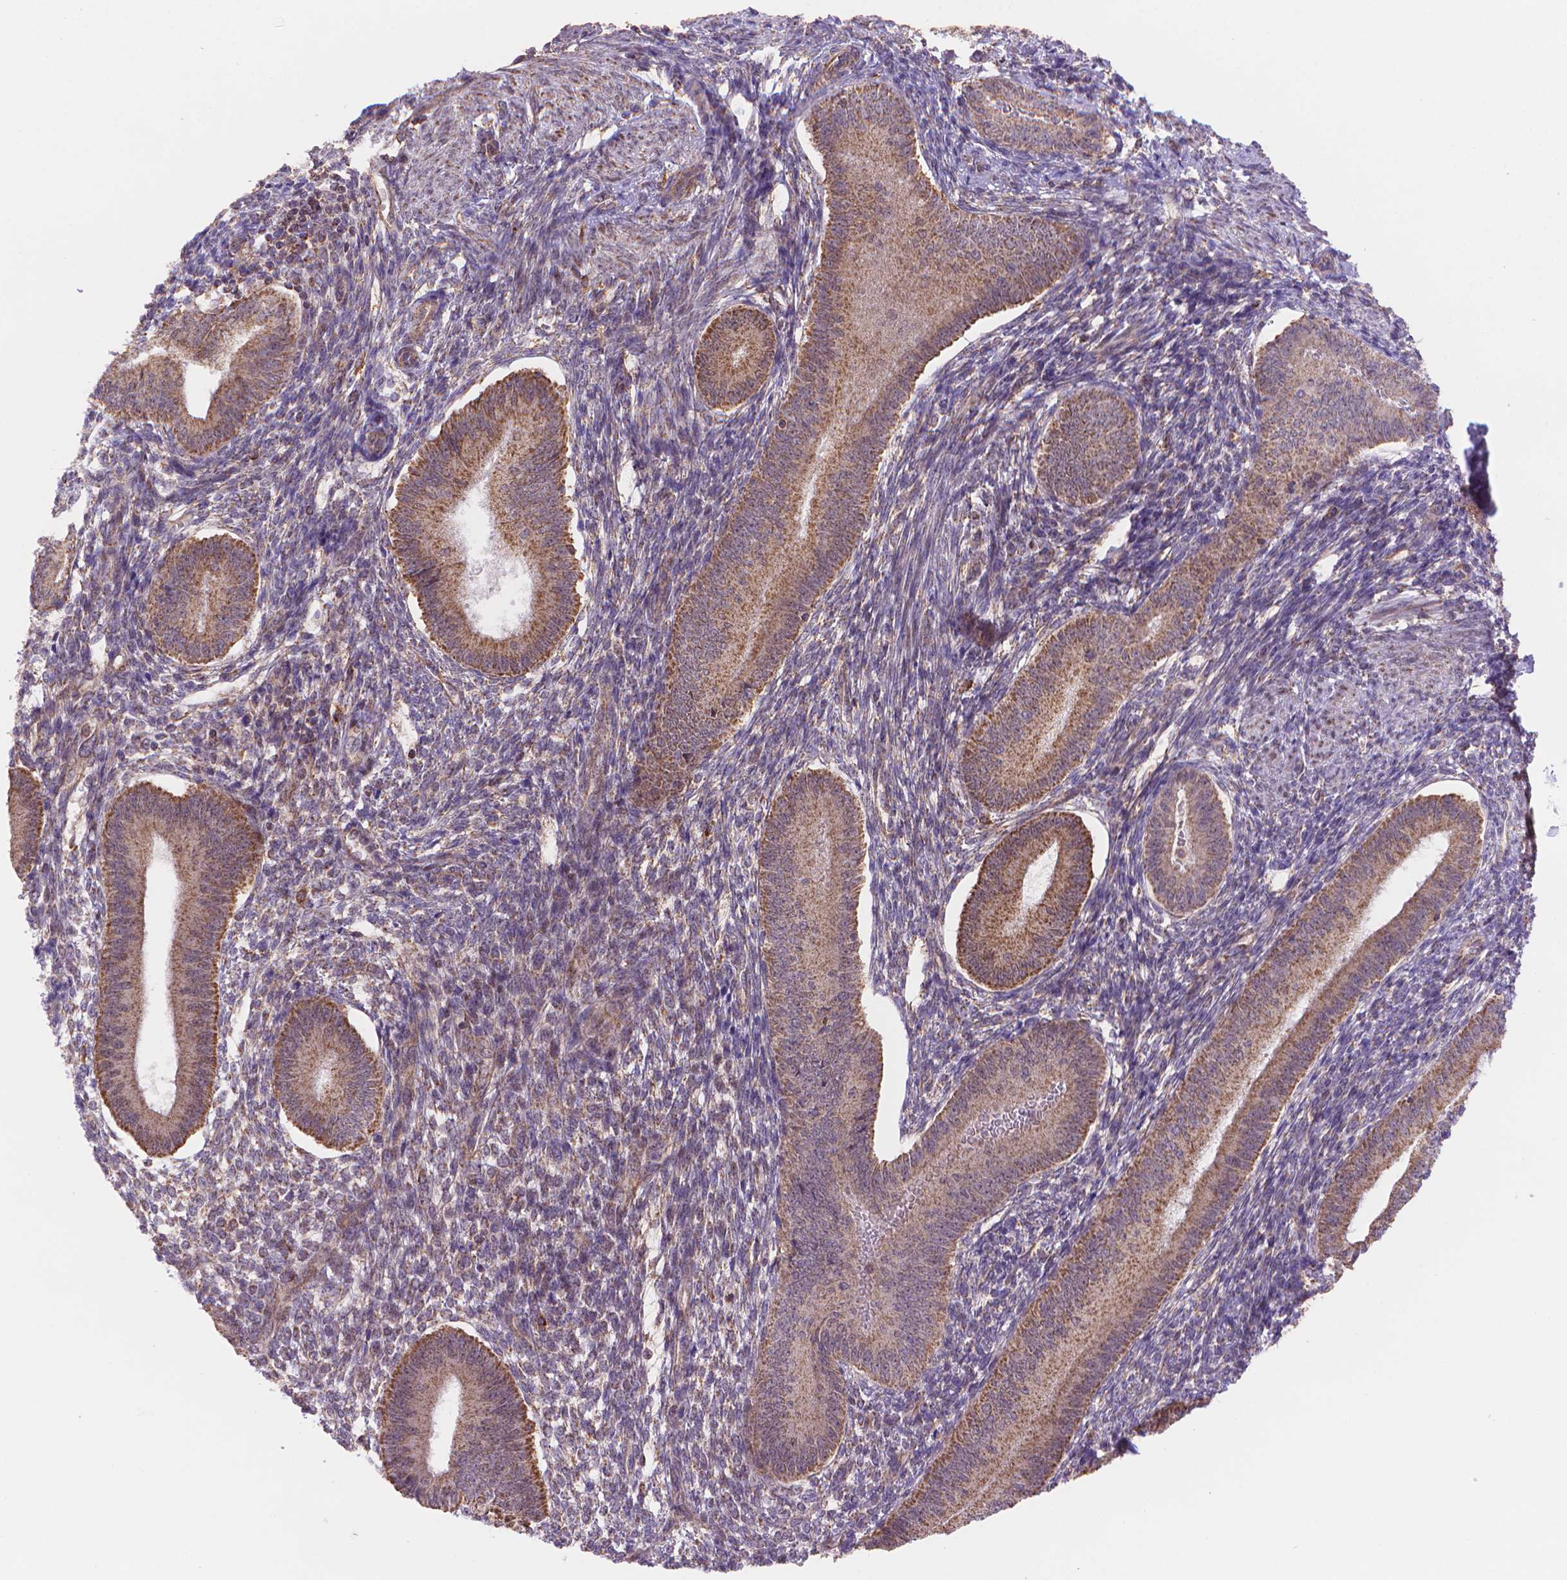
{"staining": {"intensity": "moderate", "quantity": "25%-75%", "location": "cytoplasmic/membranous"}, "tissue": "endometrium", "cell_type": "Cells in endometrial stroma", "image_type": "normal", "snomed": [{"axis": "morphology", "description": "Normal tissue, NOS"}, {"axis": "topography", "description": "Endometrium"}], "caption": "Immunohistochemistry (IHC) of unremarkable human endometrium shows medium levels of moderate cytoplasmic/membranous positivity in about 25%-75% of cells in endometrial stroma.", "gene": "CYYR1", "patient": {"sex": "female", "age": 39}}